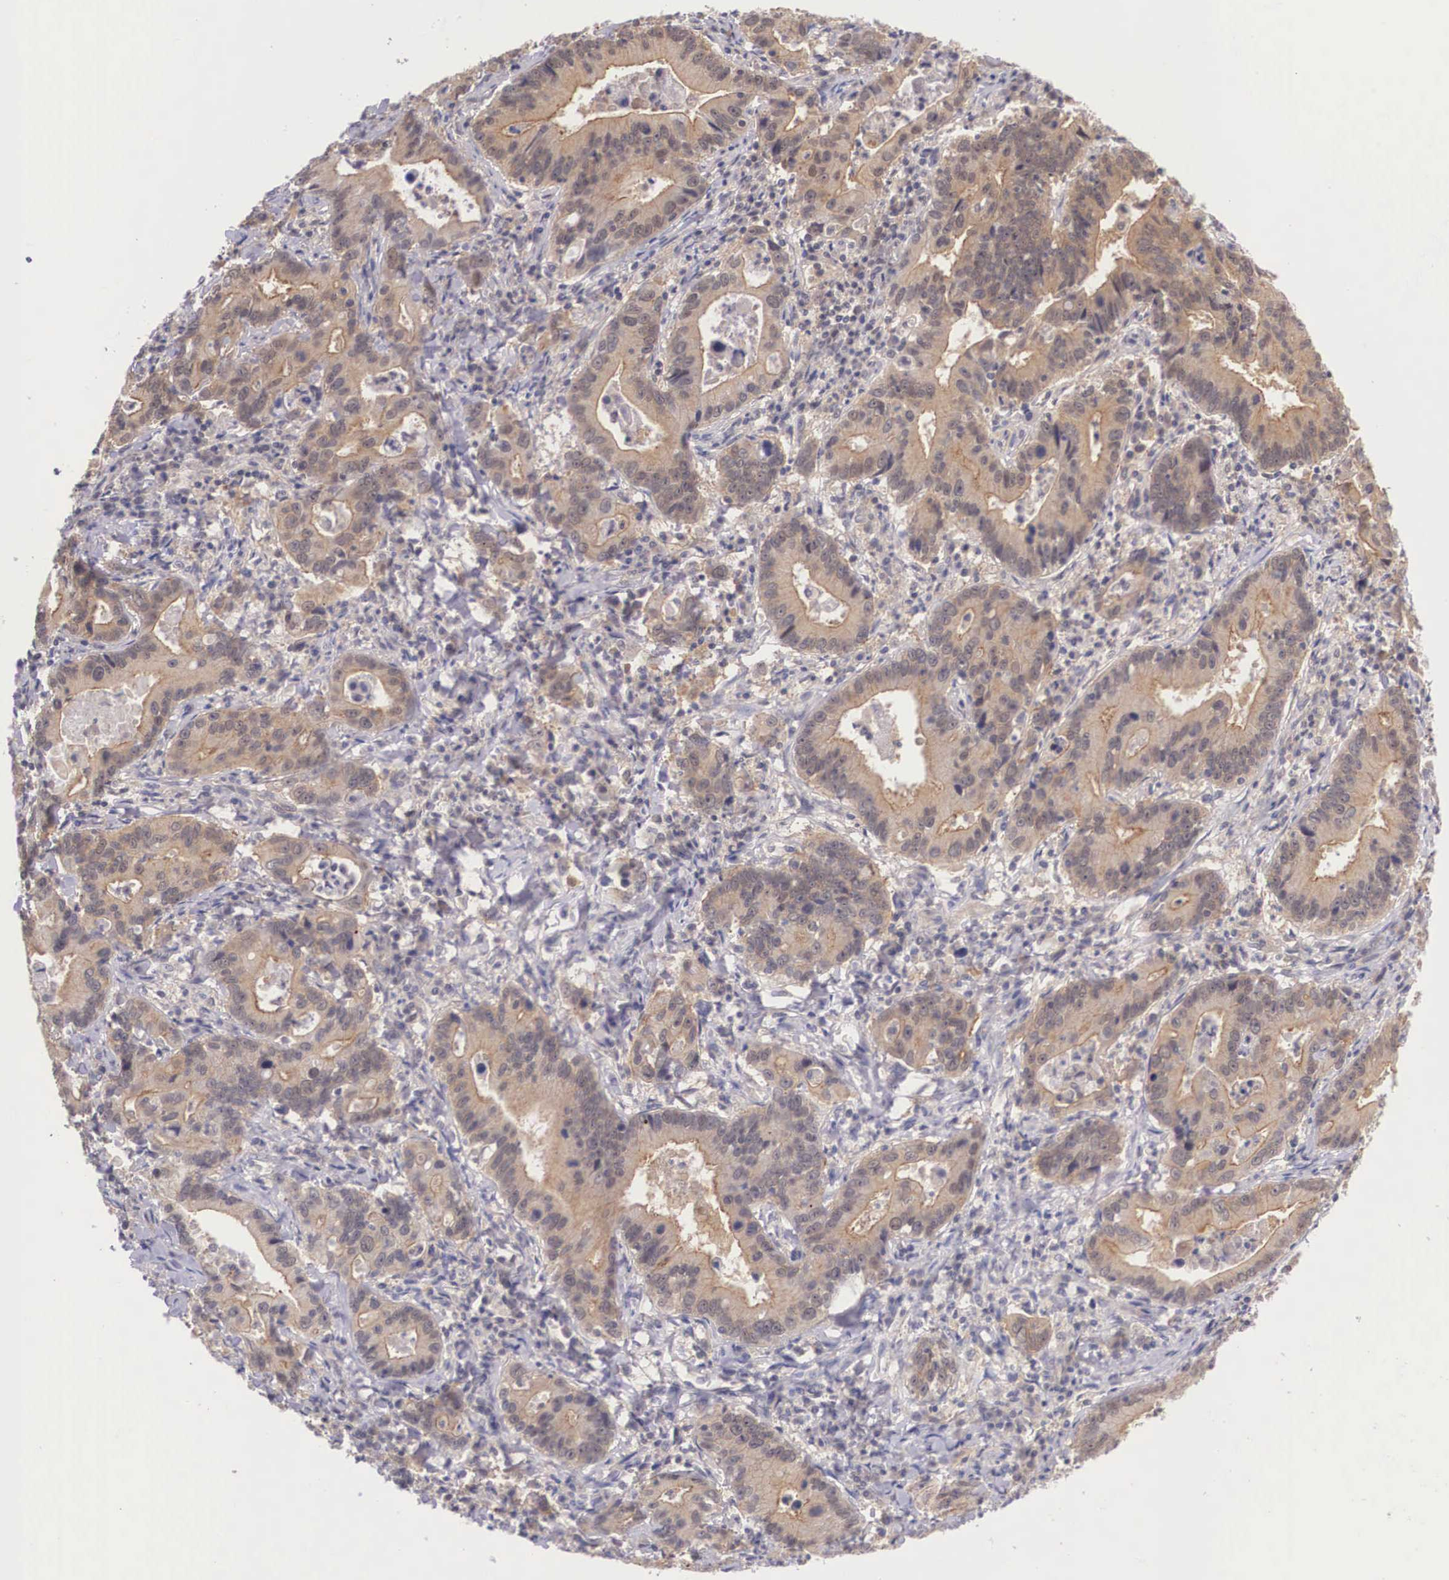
{"staining": {"intensity": "moderate", "quantity": ">75%", "location": "cytoplasmic/membranous"}, "tissue": "stomach cancer", "cell_type": "Tumor cells", "image_type": "cancer", "snomed": [{"axis": "morphology", "description": "Adenocarcinoma, NOS"}, {"axis": "topography", "description": "Stomach, upper"}], "caption": "Human stomach cancer stained with a protein marker shows moderate staining in tumor cells.", "gene": "IGBP1", "patient": {"sex": "male", "age": 63}}